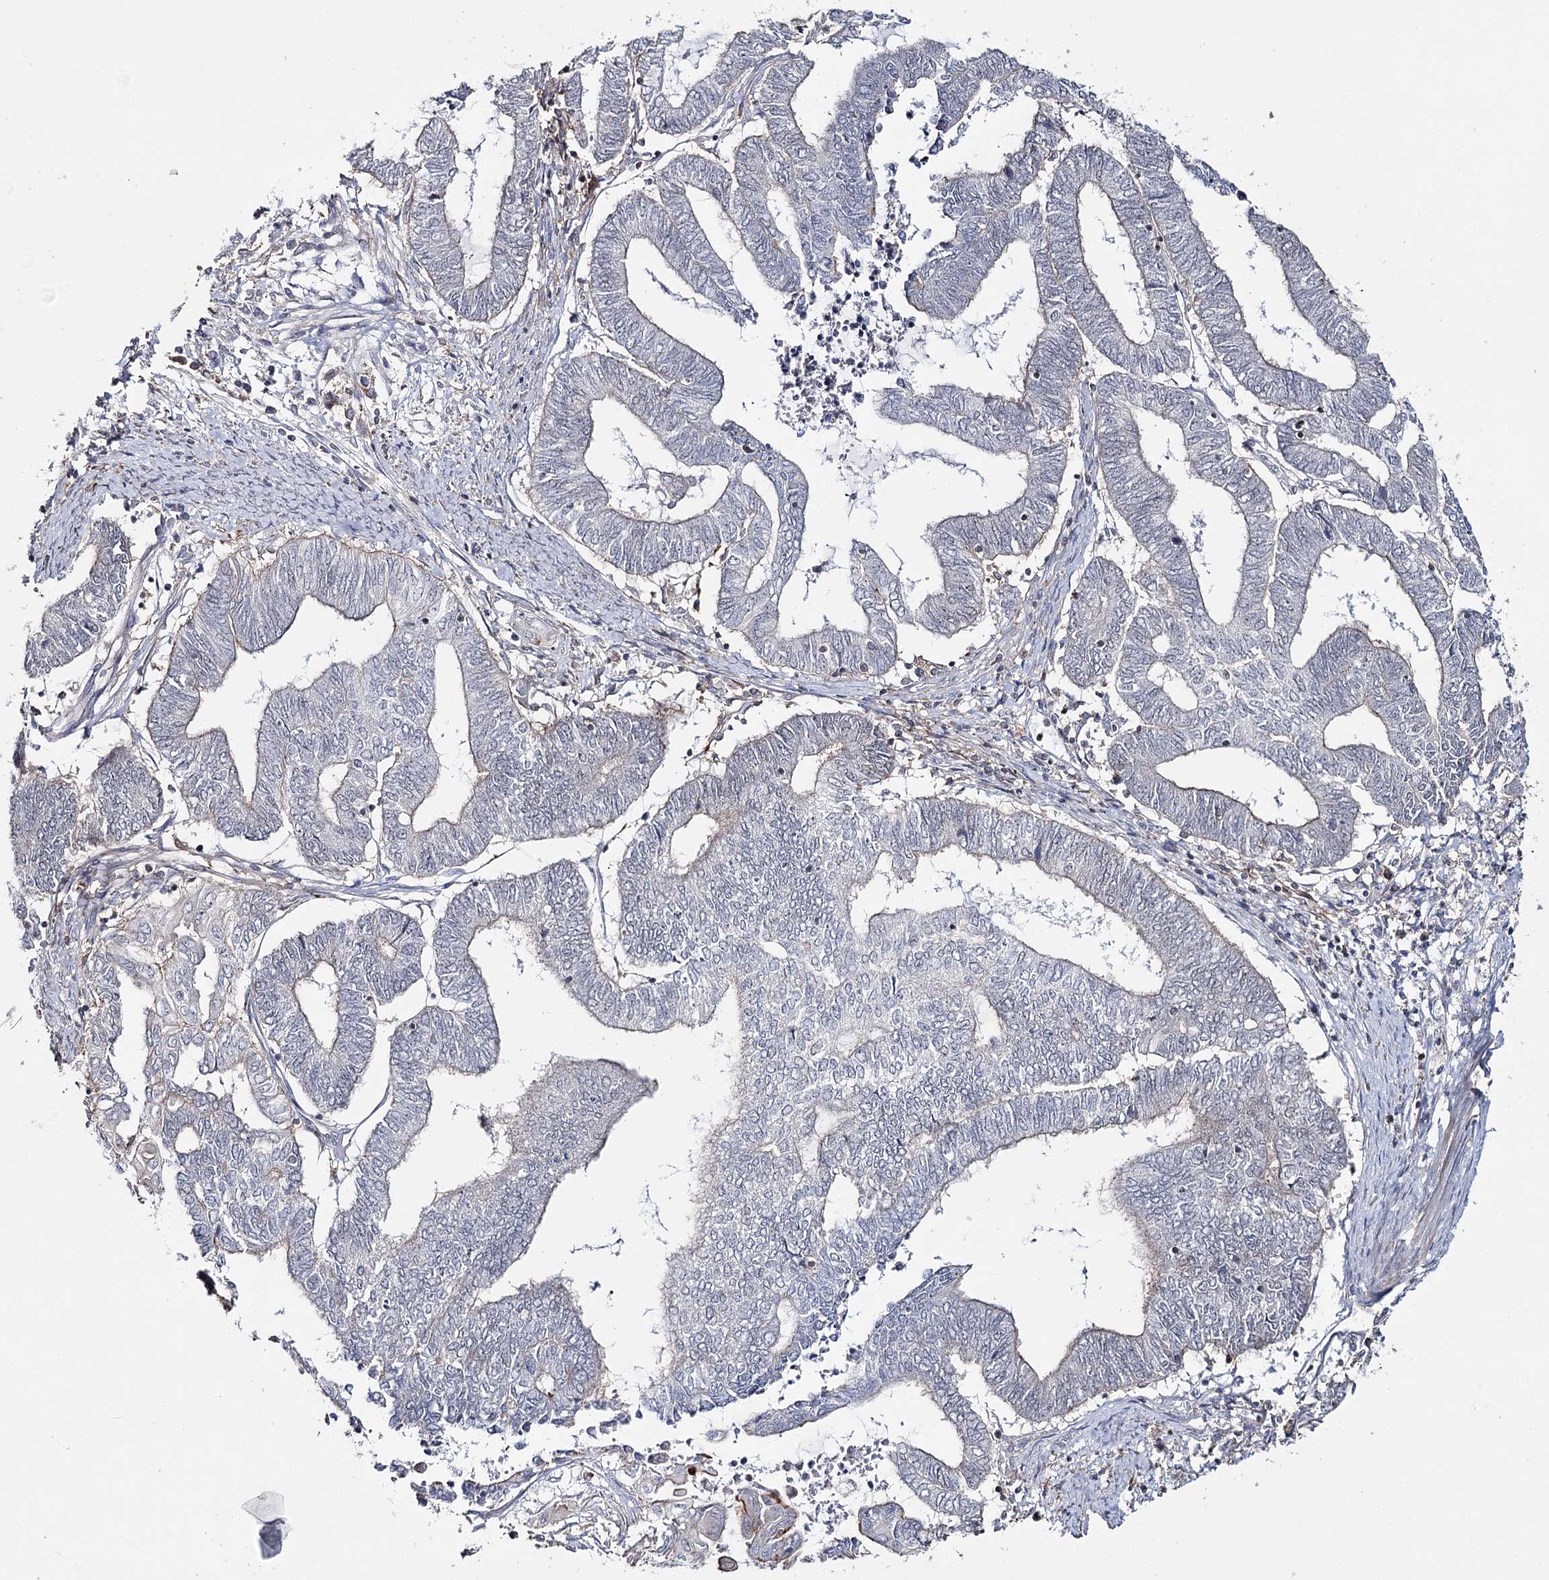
{"staining": {"intensity": "negative", "quantity": "none", "location": "none"}, "tissue": "endometrial cancer", "cell_type": "Tumor cells", "image_type": "cancer", "snomed": [{"axis": "morphology", "description": "Adenocarcinoma, NOS"}, {"axis": "topography", "description": "Uterus"}, {"axis": "topography", "description": "Endometrium"}], "caption": "The micrograph shows no significant expression in tumor cells of endometrial cancer. (Immunohistochemistry (ihc), brightfield microscopy, high magnification).", "gene": "ZC3H8", "patient": {"sex": "female", "age": 70}}